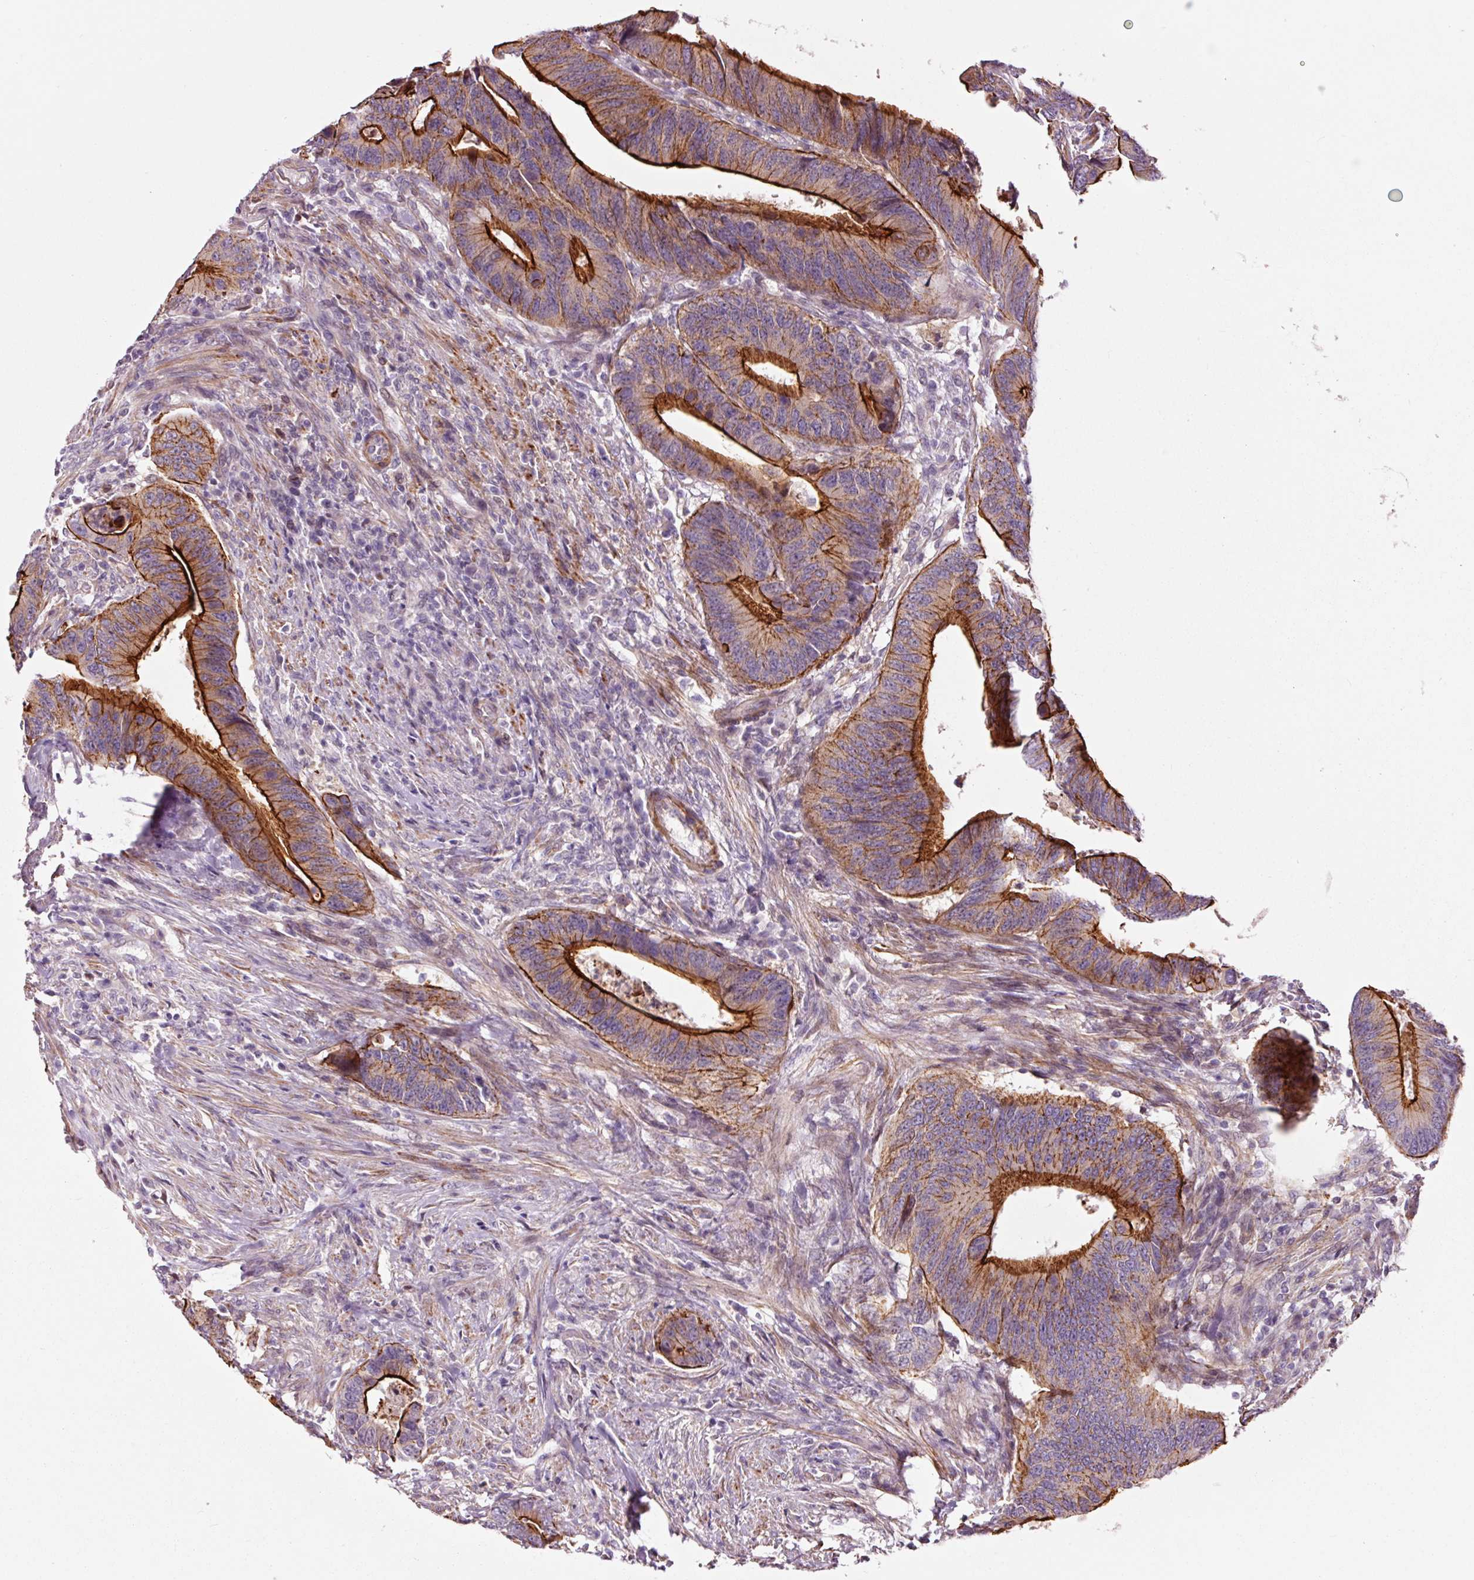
{"staining": {"intensity": "strong", "quantity": "25%-75%", "location": "cytoplasmic/membranous"}, "tissue": "colorectal cancer", "cell_type": "Tumor cells", "image_type": "cancer", "snomed": [{"axis": "morphology", "description": "Adenocarcinoma, NOS"}, {"axis": "topography", "description": "Colon"}], "caption": "DAB immunohistochemical staining of human colorectal cancer (adenocarcinoma) reveals strong cytoplasmic/membranous protein expression in approximately 25%-75% of tumor cells. Immunohistochemistry (ihc) stains the protein of interest in brown and the nuclei are stained blue.", "gene": "DAPP1", "patient": {"sex": "male", "age": 87}}